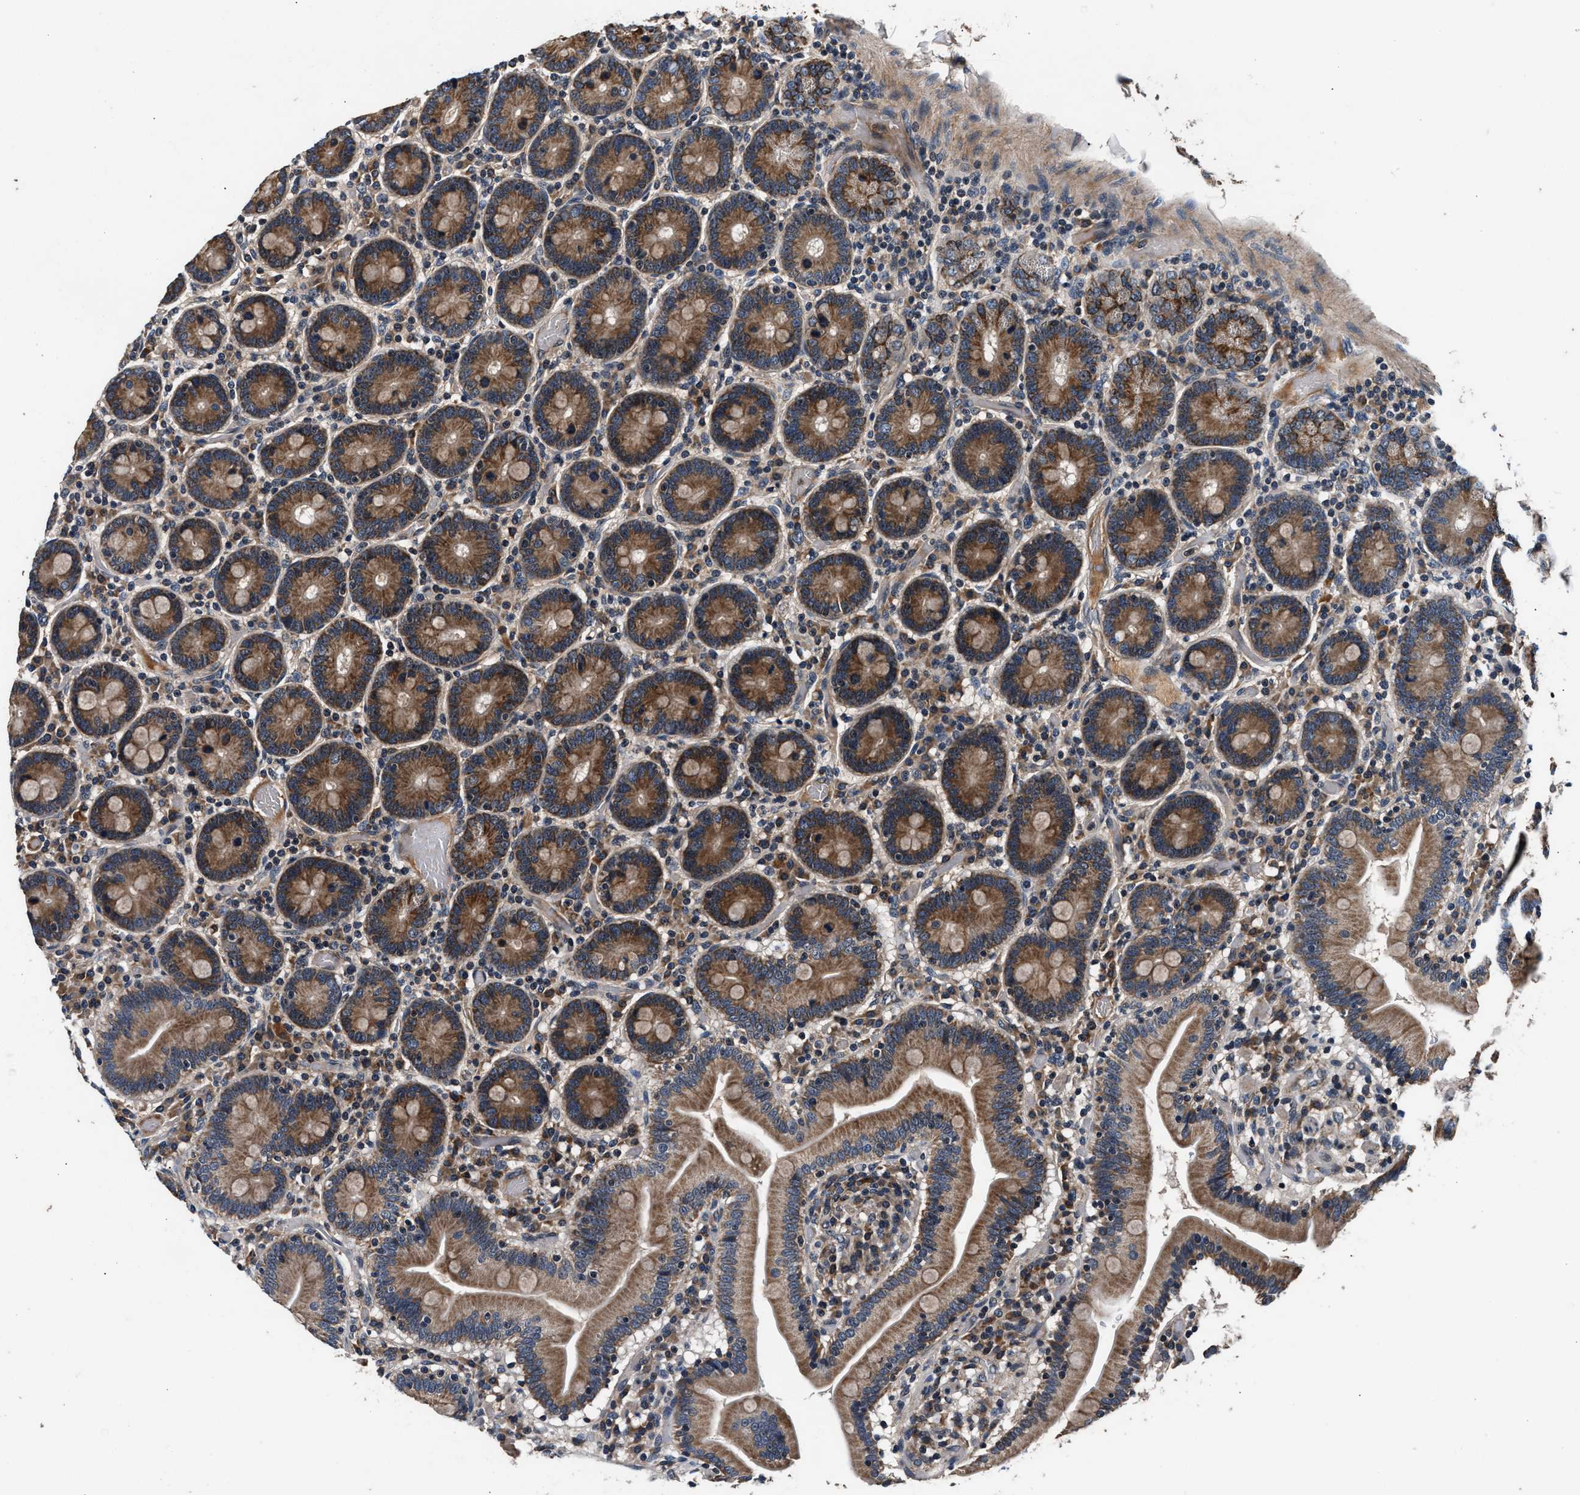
{"staining": {"intensity": "moderate", "quantity": ">75%", "location": "cytoplasmic/membranous"}, "tissue": "duodenum", "cell_type": "Glandular cells", "image_type": "normal", "snomed": [{"axis": "morphology", "description": "Normal tissue, NOS"}, {"axis": "topography", "description": "Duodenum"}], "caption": "A brown stain highlights moderate cytoplasmic/membranous positivity of a protein in glandular cells of normal duodenum. (Brightfield microscopy of DAB IHC at high magnification).", "gene": "IMMT", "patient": {"sex": "male", "age": 66}}